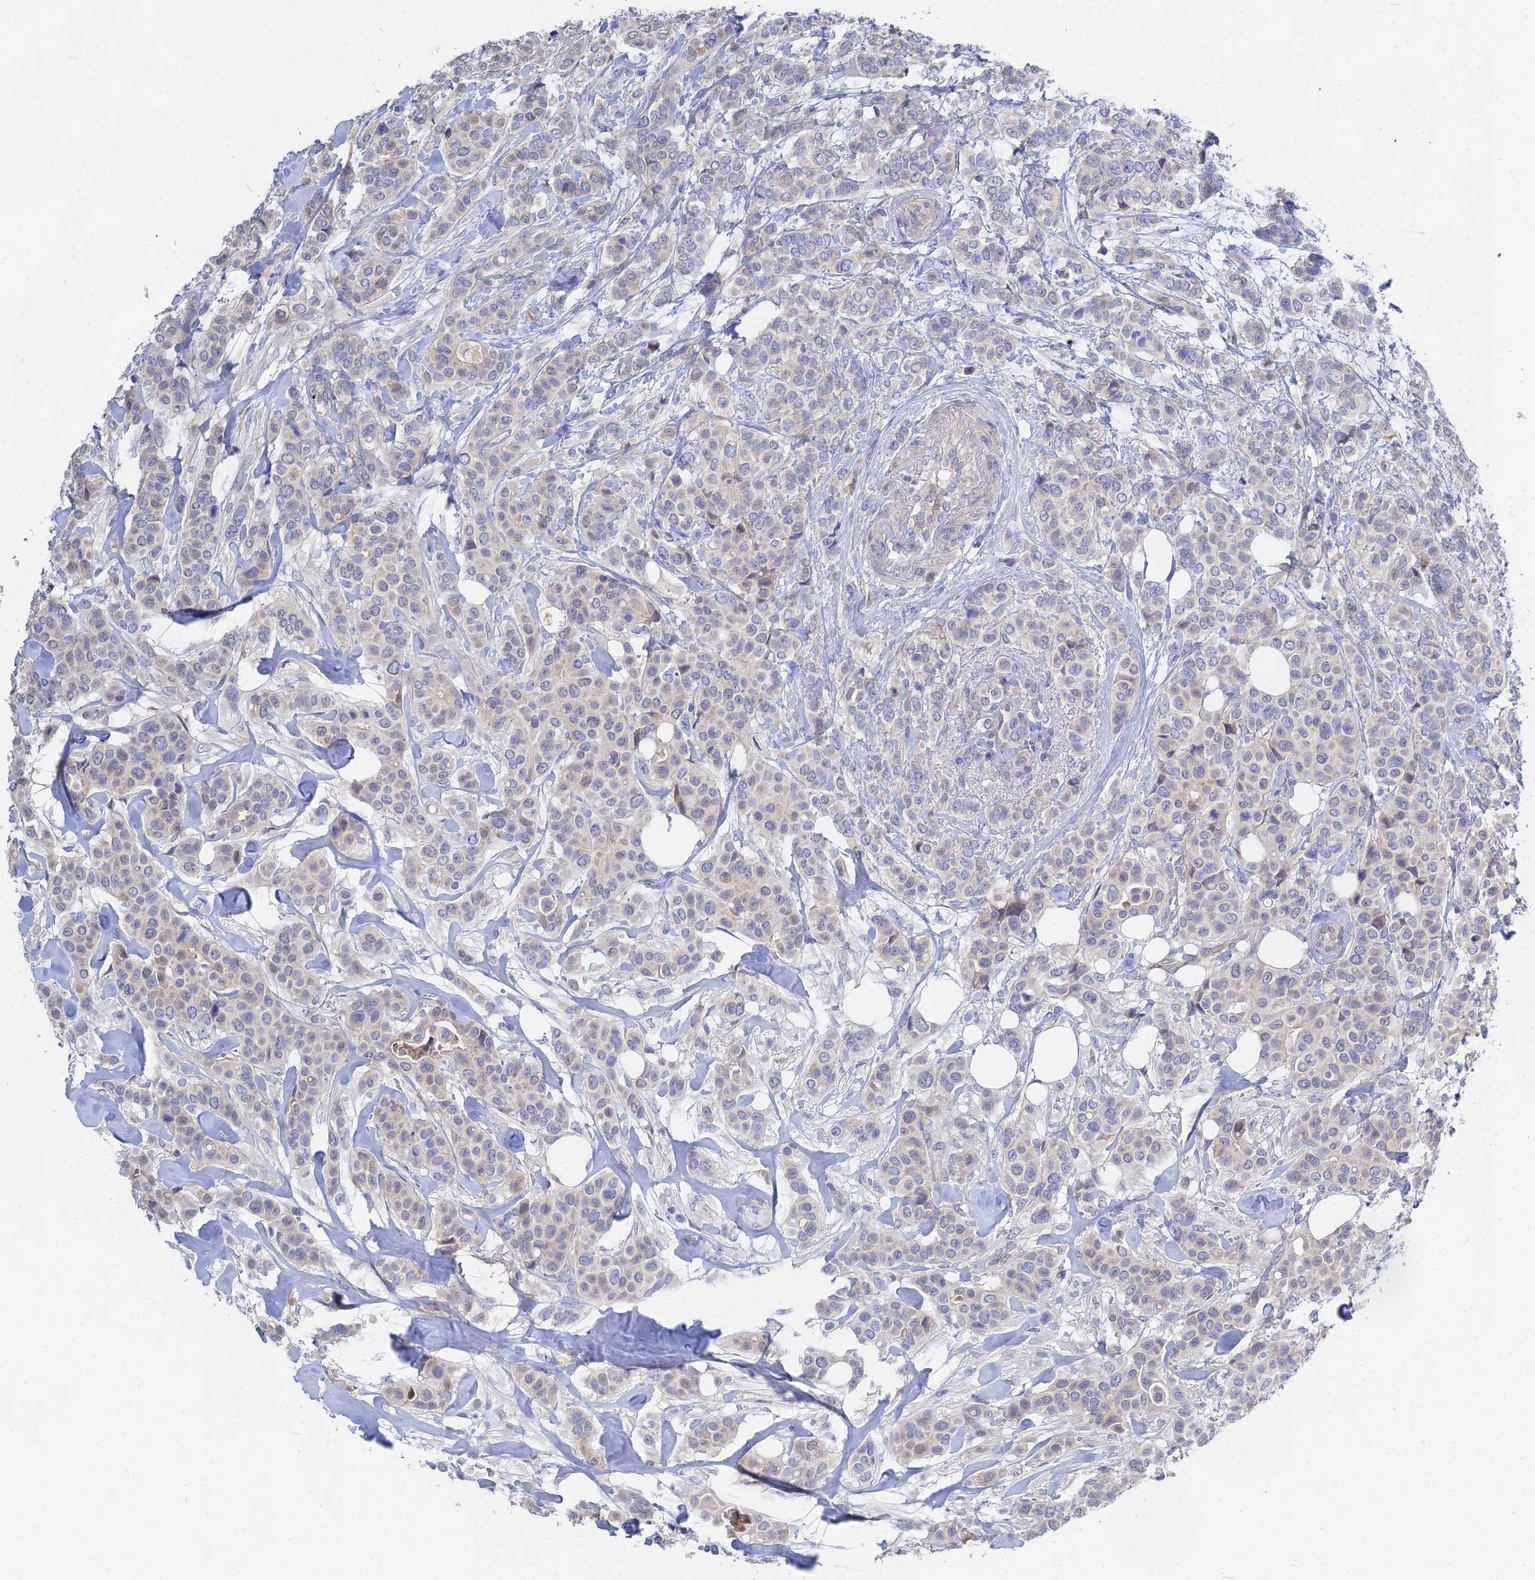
{"staining": {"intensity": "negative", "quantity": "none", "location": "none"}, "tissue": "breast cancer", "cell_type": "Tumor cells", "image_type": "cancer", "snomed": [{"axis": "morphology", "description": "Lobular carcinoma"}, {"axis": "topography", "description": "Breast"}], "caption": "High magnification brightfield microscopy of breast cancer stained with DAB (brown) and counterstained with hematoxylin (blue): tumor cells show no significant expression. (DAB immunohistochemistry, high magnification).", "gene": "DNAH14", "patient": {"sex": "female", "age": 51}}